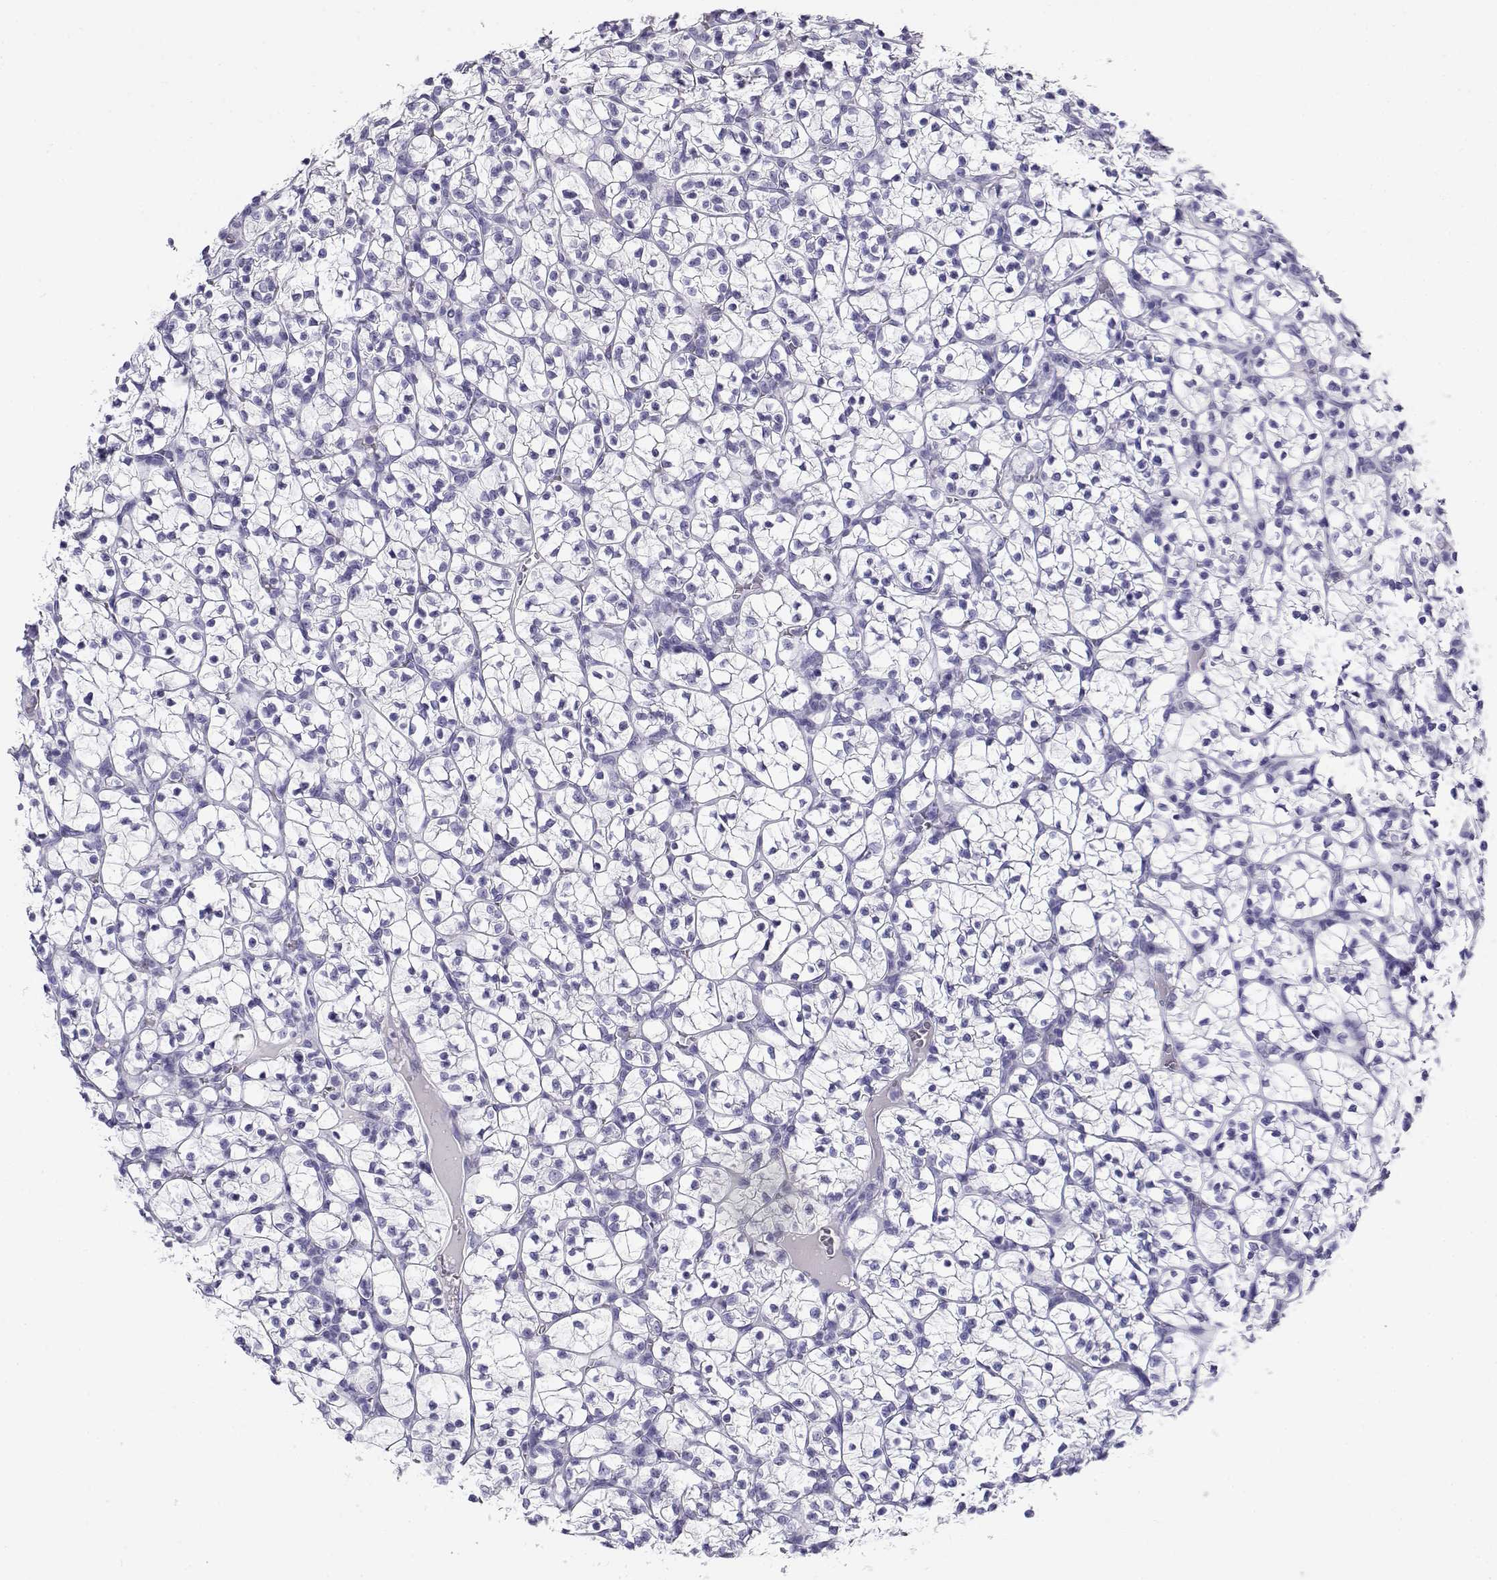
{"staining": {"intensity": "negative", "quantity": "none", "location": "none"}, "tissue": "renal cancer", "cell_type": "Tumor cells", "image_type": "cancer", "snomed": [{"axis": "morphology", "description": "Adenocarcinoma, NOS"}, {"axis": "topography", "description": "Kidney"}], "caption": "The histopathology image shows no significant expression in tumor cells of renal cancer (adenocarcinoma).", "gene": "CABS1", "patient": {"sex": "female", "age": 89}}